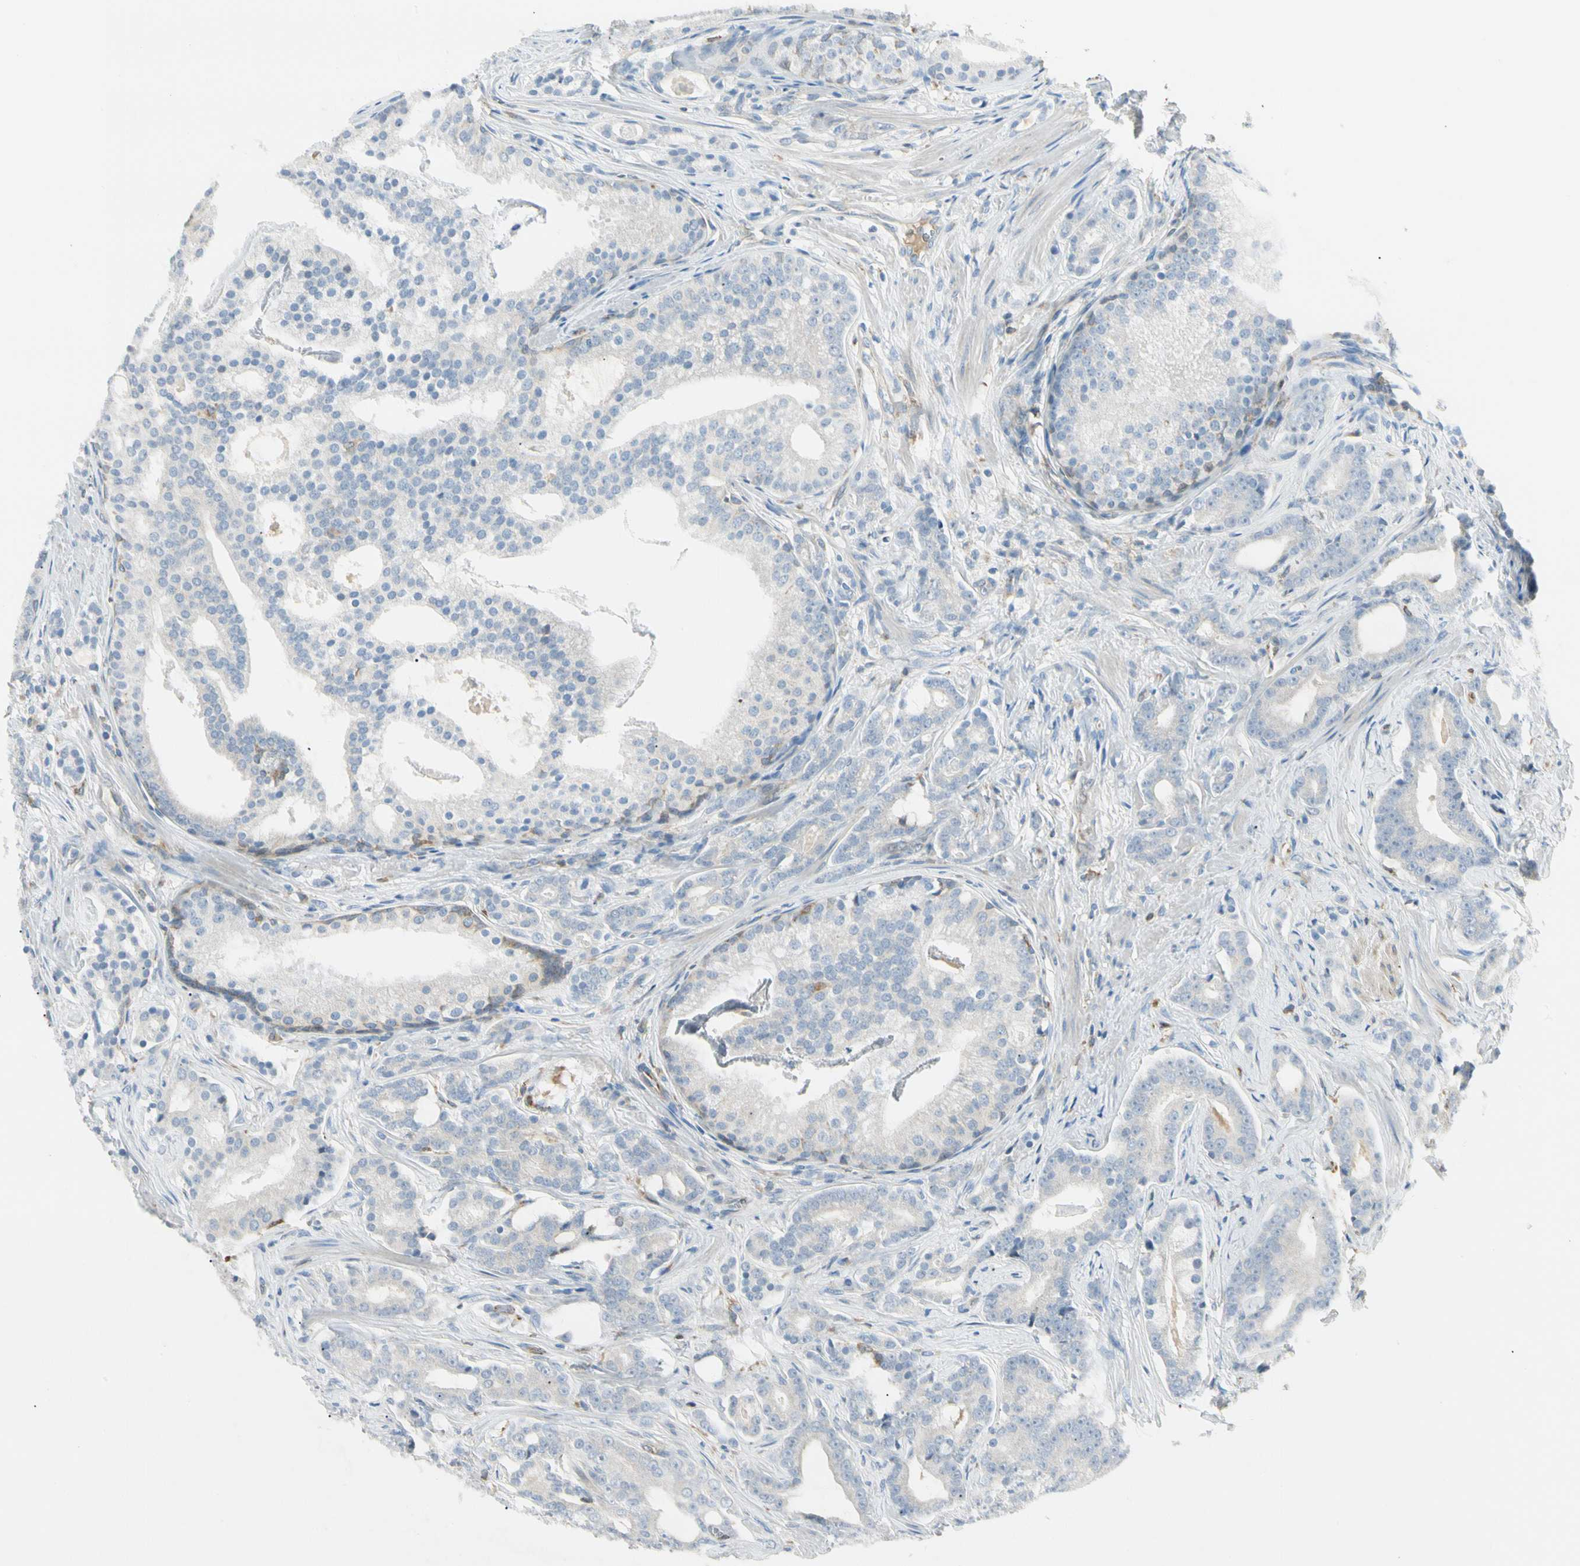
{"staining": {"intensity": "negative", "quantity": "none", "location": "none"}, "tissue": "prostate cancer", "cell_type": "Tumor cells", "image_type": "cancer", "snomed": [{"axis": "morphology", "description": "Adenocarcinoma, Low grade"}, {"axis": "topography", "description": "Prostate"}], "caption": "Tumor cells are negative for protein expression in human prostate cancer.", "gene": "LPCAT2", "patient": {"sex": "male", "age": 58}}